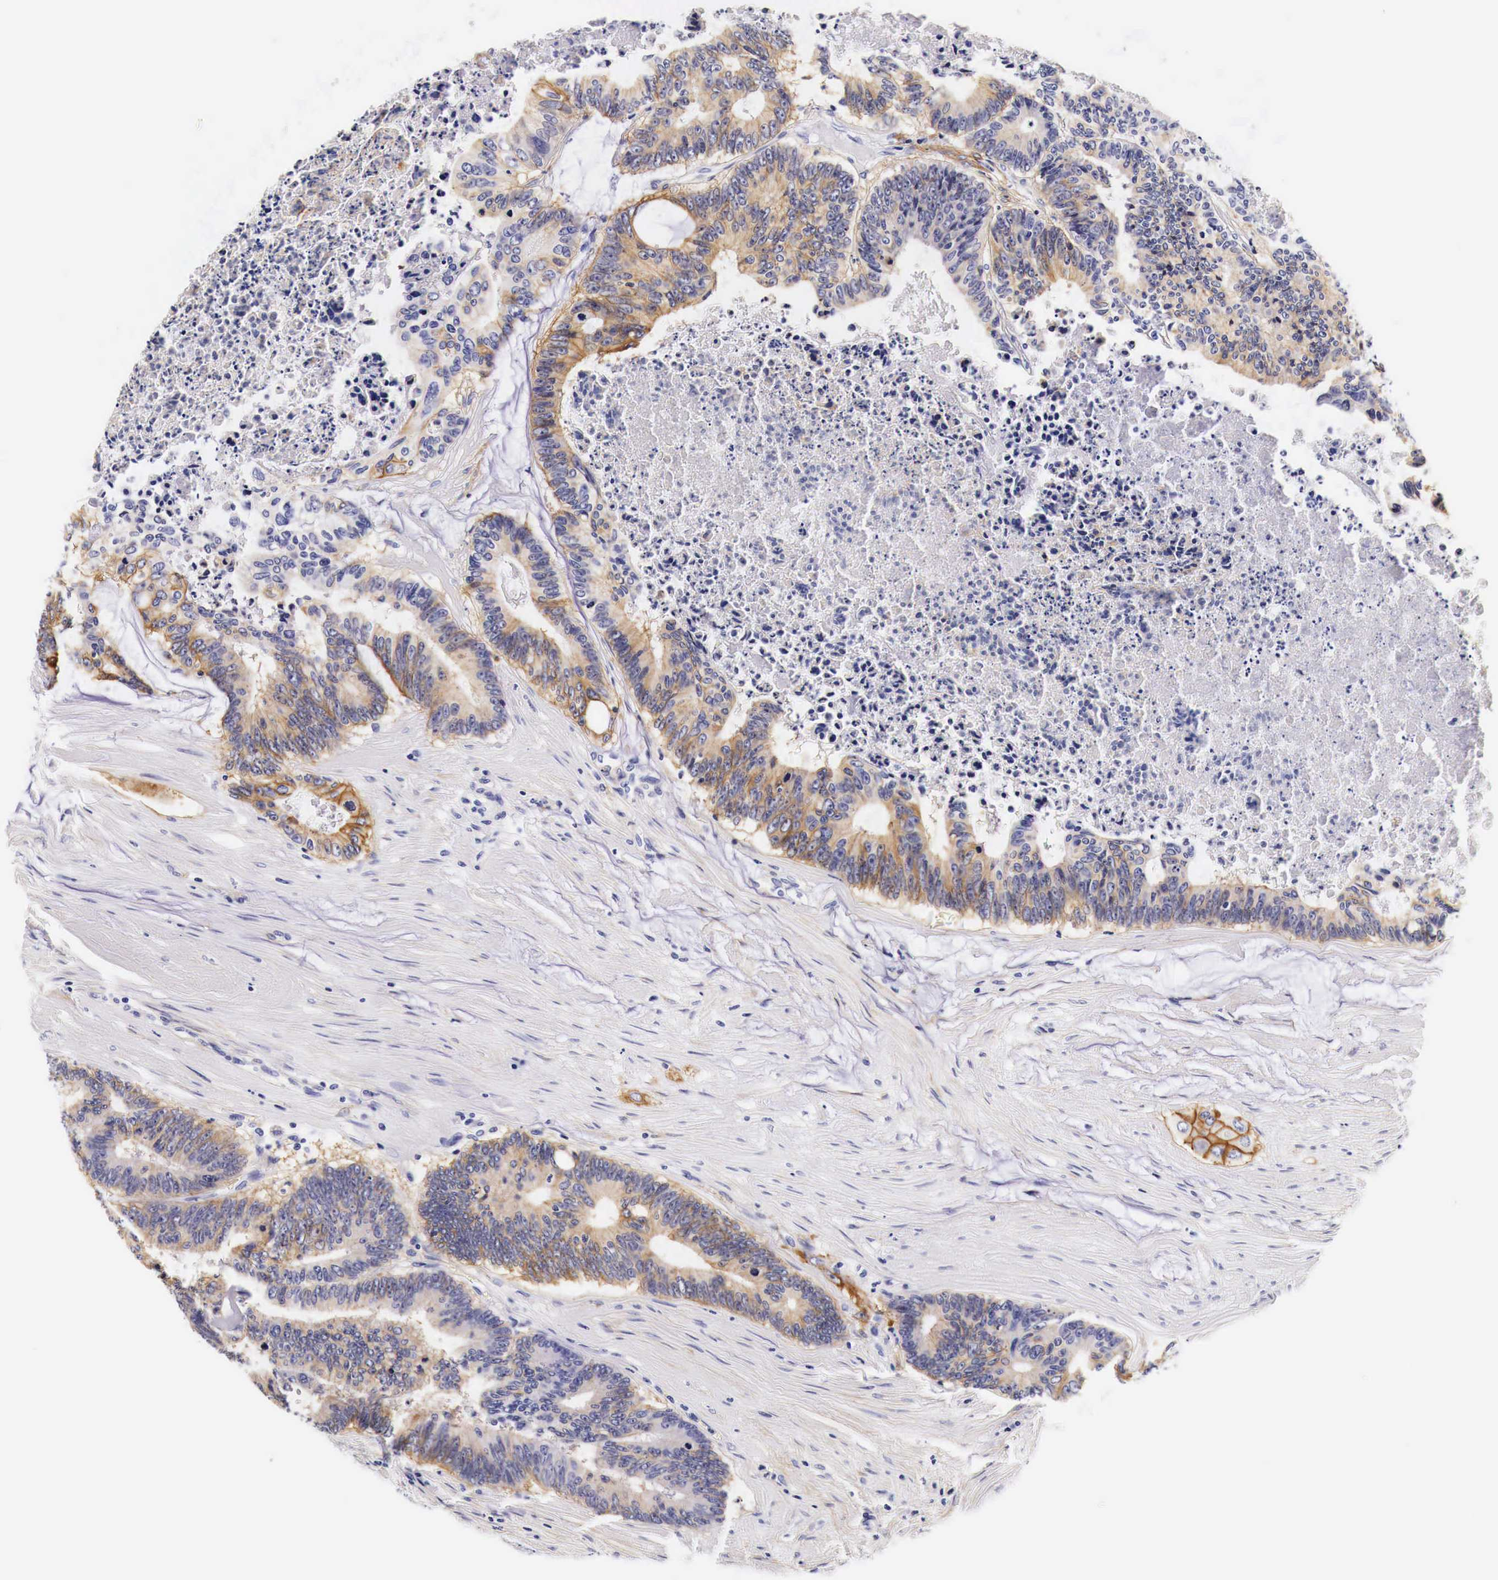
{"staining": {"intensity": "moderate", "quantity": "25%-75%", "location": "cytoplasmic/membranous"}, "tissue": "colorectal cancer", "cell_type": "Tumor cells", "image_type": "cancer", "snomed": [{"axis": "morphology", "description": "Adenocarcinoma, NOS"}, {"axis": "topography", "description": "Colon"}], "caption": "Colorectal cancer stained for a protein (brown) shows moderate cytoplasmic/membranous positive expression in about 25%-75% of tumor cells.", "gene": "EGFR", "patient": {"sex": "male", "age": 65}}